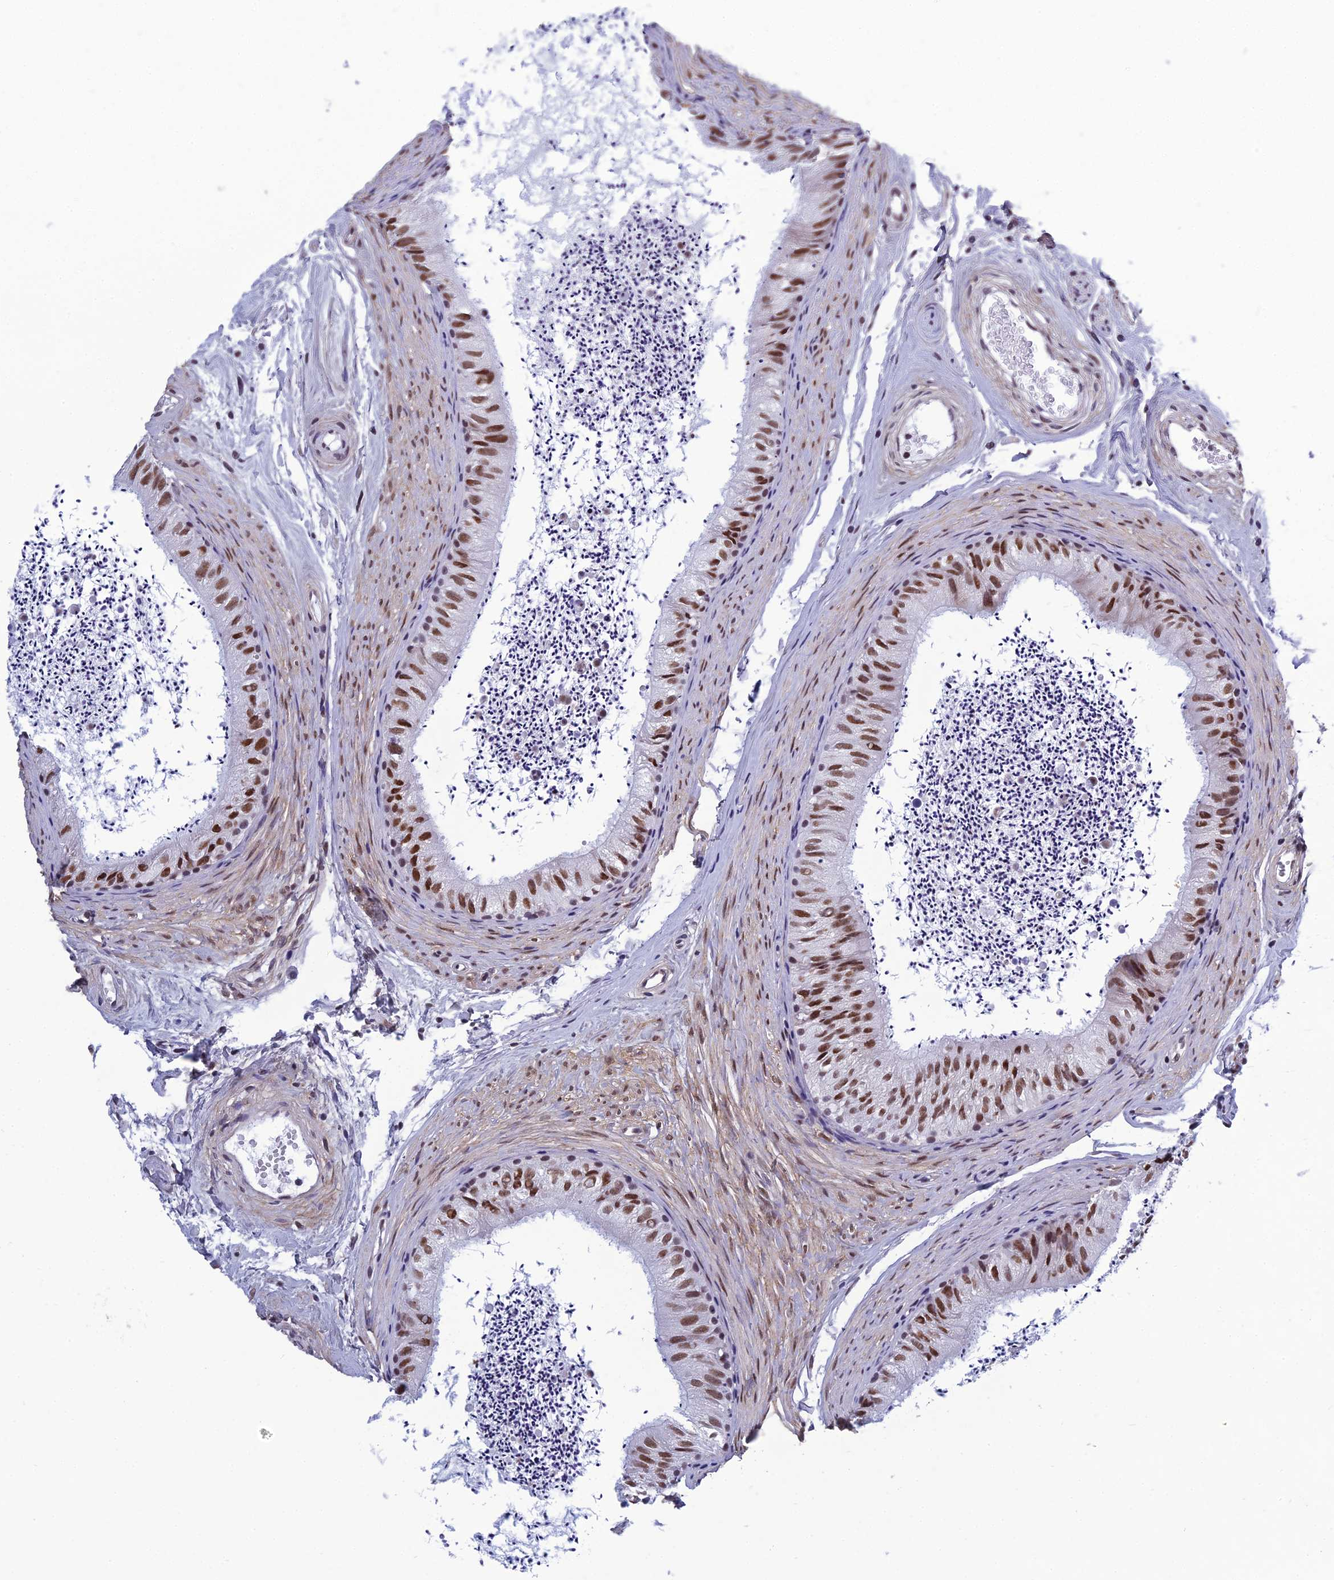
{"staining": {"intensity": "moderate", "quantity": ">75%", "location": "nuclear"}, "tissue": "epididymis", "cell_type": "Glandular cells", "image_type": "normal", "snomed": [{"axis": "morphology", "description": "Normal tissue, NOS"}, {"axis": "topography", "description": "Epididymis"}], "caption": "DAB (3,3'-diaminobenzidine) immunohistochemical staining of benign human epididymis exhibits moderate nuclear protein expression in about >75% of glandular cells.", "gene": "RSRC1", "patient": {"sex": "male", "age": 56}}